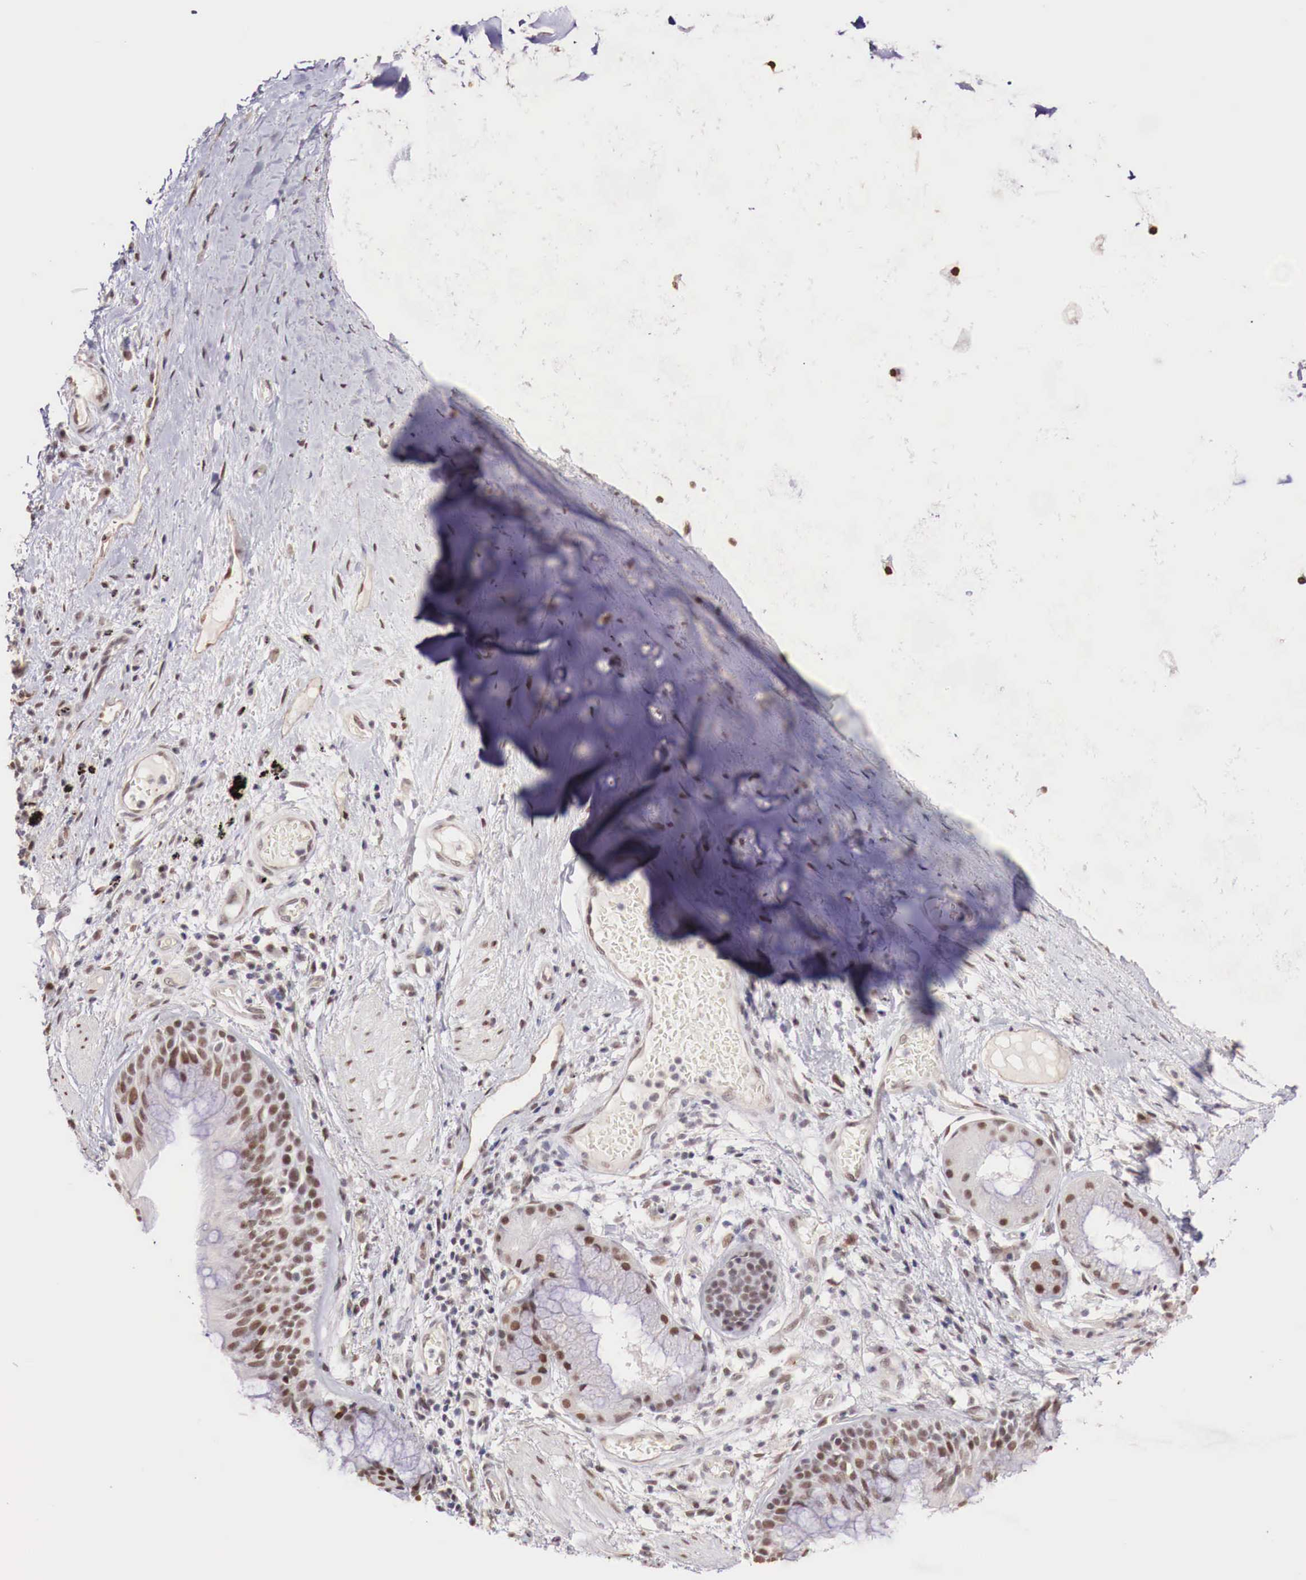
{"staining": {"intensity": "moderate", "quantity": ">75%", "location": "nuclear"}, "tissue": "bronchus", "cell_type": "Respiratory epithelial cells", "image_type": "normal", "snomed": [{"axis": "morphology", "description": "Normal tissue, NOS"}, {"axis": "topography", "description": "Bronchus"}, {"axis": "topography", "description": "Lung"}], "caption": "Immunohistochemical staining of normal bronchus reveals >75% levels of moderate nuclear protein expression in approximately >75% of respiratory epithelial cells. The staining was performed using DAB to visualize the protein expression in brown, while the nuclei were stained in blue with hematoxylin (Magnification: 20x).", "gene": "FOXP2", "patient": {"sex": "female", "age": 57}}